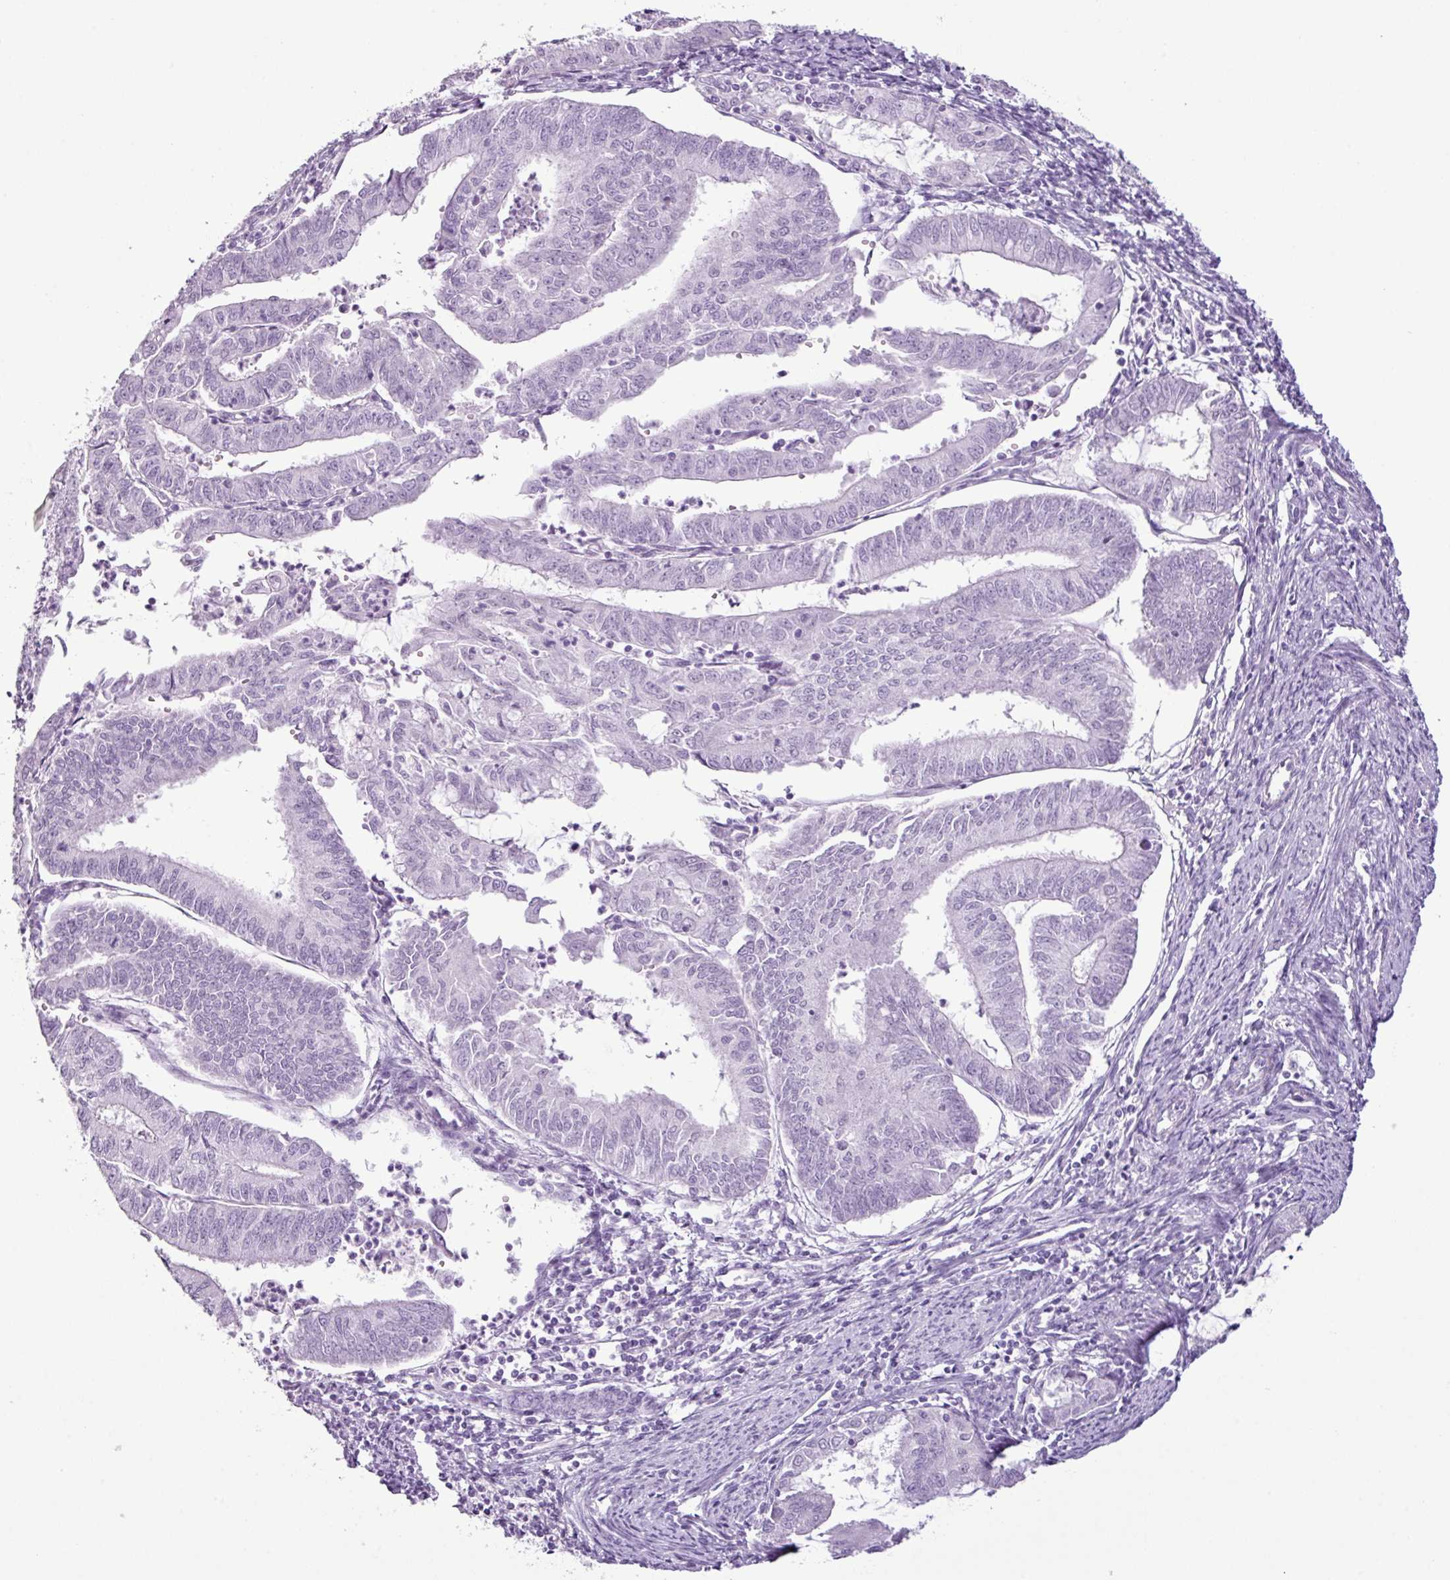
{"staining": {"intensity": "negative", "quantity": "none", "location": "none"}, "tissue": "endometrial cancer", "cell_type": "Tumor cells", "image_type": "cancer", "snomed": [{"axis": "morphology", "description": "Adenocarcinoma, NOS"}, {"axis": "topography", "description": "Endometrium"}], "caption": "The image shows no significant expression in tumor cells of adenocarcinoma (endometrial).", "gene": "SCT", "patient": {"sex": "female", "age": 70}}